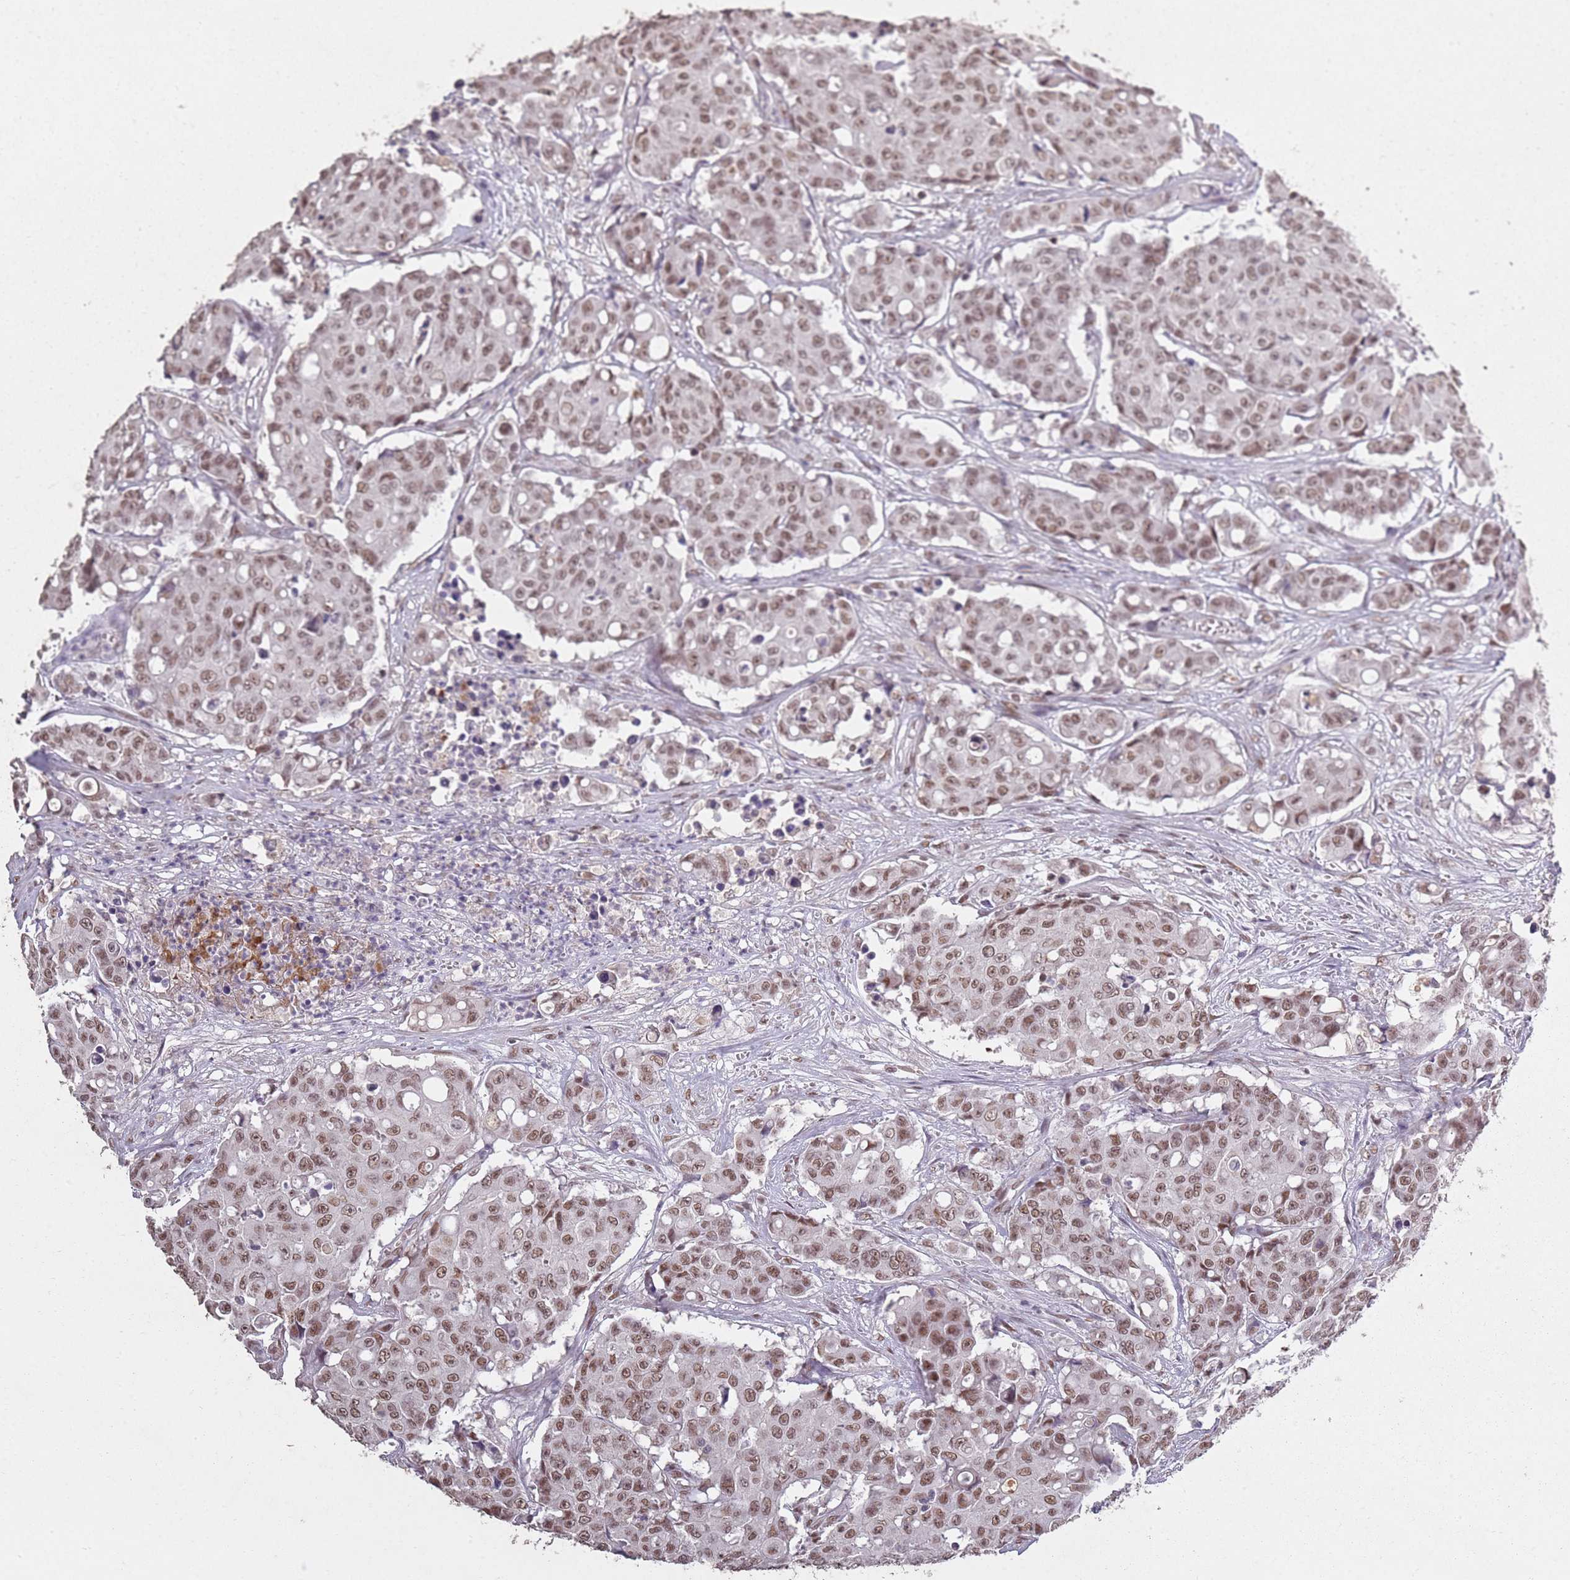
{"staining": {"intensity": "moderate", "quantity": ">75%", "location": "nuclear"}, "tissue": "colorectal cancer", "cell_type": "Tumor cells", "image_type": "cancer", "snomed": [{"axis": "morphology", "description": "Adenocarcinoma, NOS"}, {"axis": "topography", "description": "Colon"}], "caption": "Human adenocarcinoma (colorectal) stained with a protein marker shows moderate staining in tumor cells.", "gene": "ARL14EP", "patient": {"sex": "male", "age": 51}}